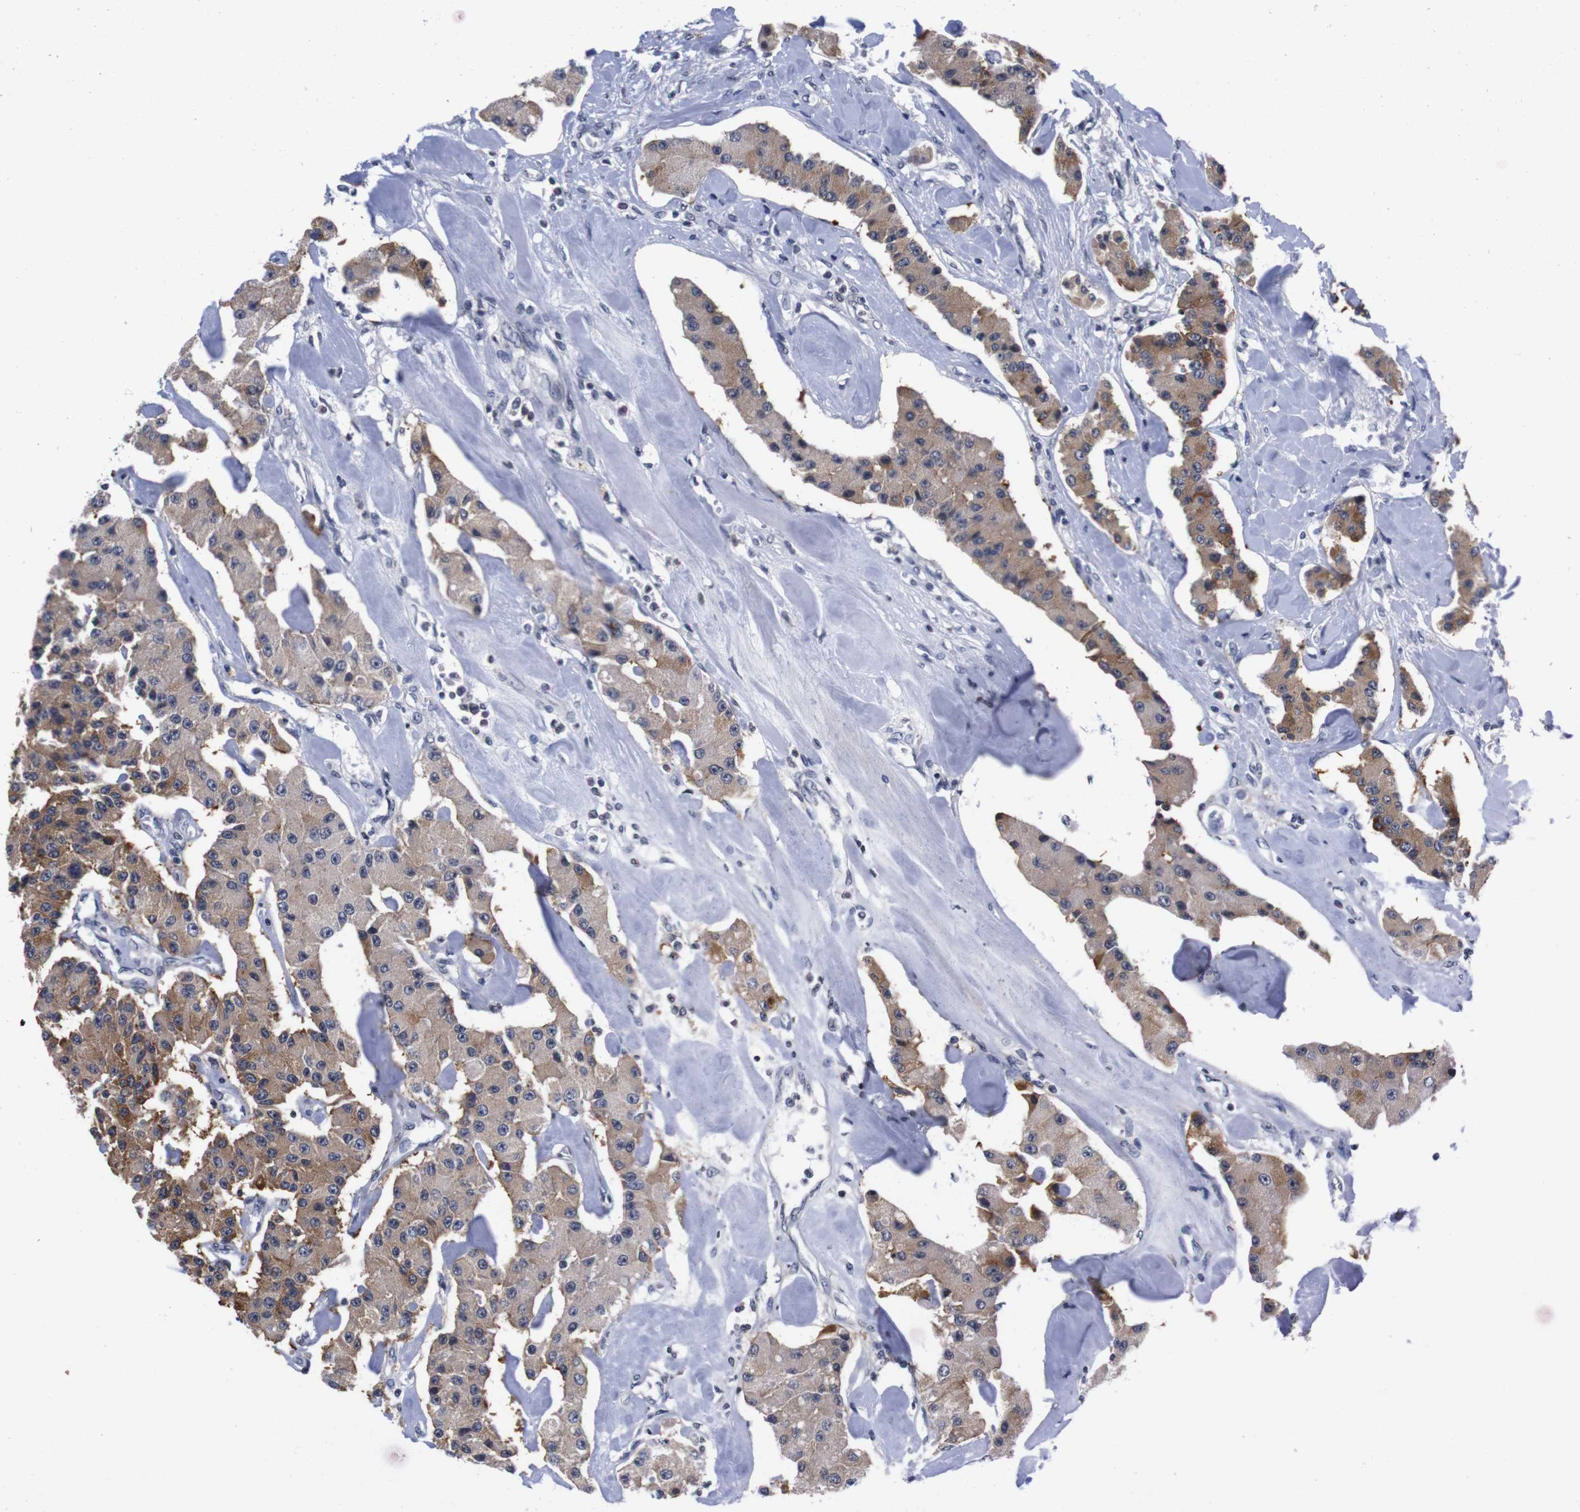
{"staining": {"intensity": "moderate", "quantity": ">75%", "location": "cytoplasmic/membranous"}, "tissue": "carcinoid", "cell_type": "Tumor cells", "image_type": "cancer", "snomed": [{"axis": "morphology", "description": "Carcinoid, malignant, NOS"}, {"axis": "topography", "description": "Pancreas"}], "caption": "Immunohistochemistry (IHC) staining of carcinoid (malignant), which reveals medium levels of moderate cytoplasmic/membranous positivity in approximately >75% of tumor cells indicating moderate cytoplasmic/membranous protein staining. The staining was performed using DAB (3,3'-diaminobenzidine) (brown) for protein detection and nuclei were counterstained in hematoxylin (blue).", "gene": "TNFRSF21", "patient": {"sex": "male", "age": 41}}